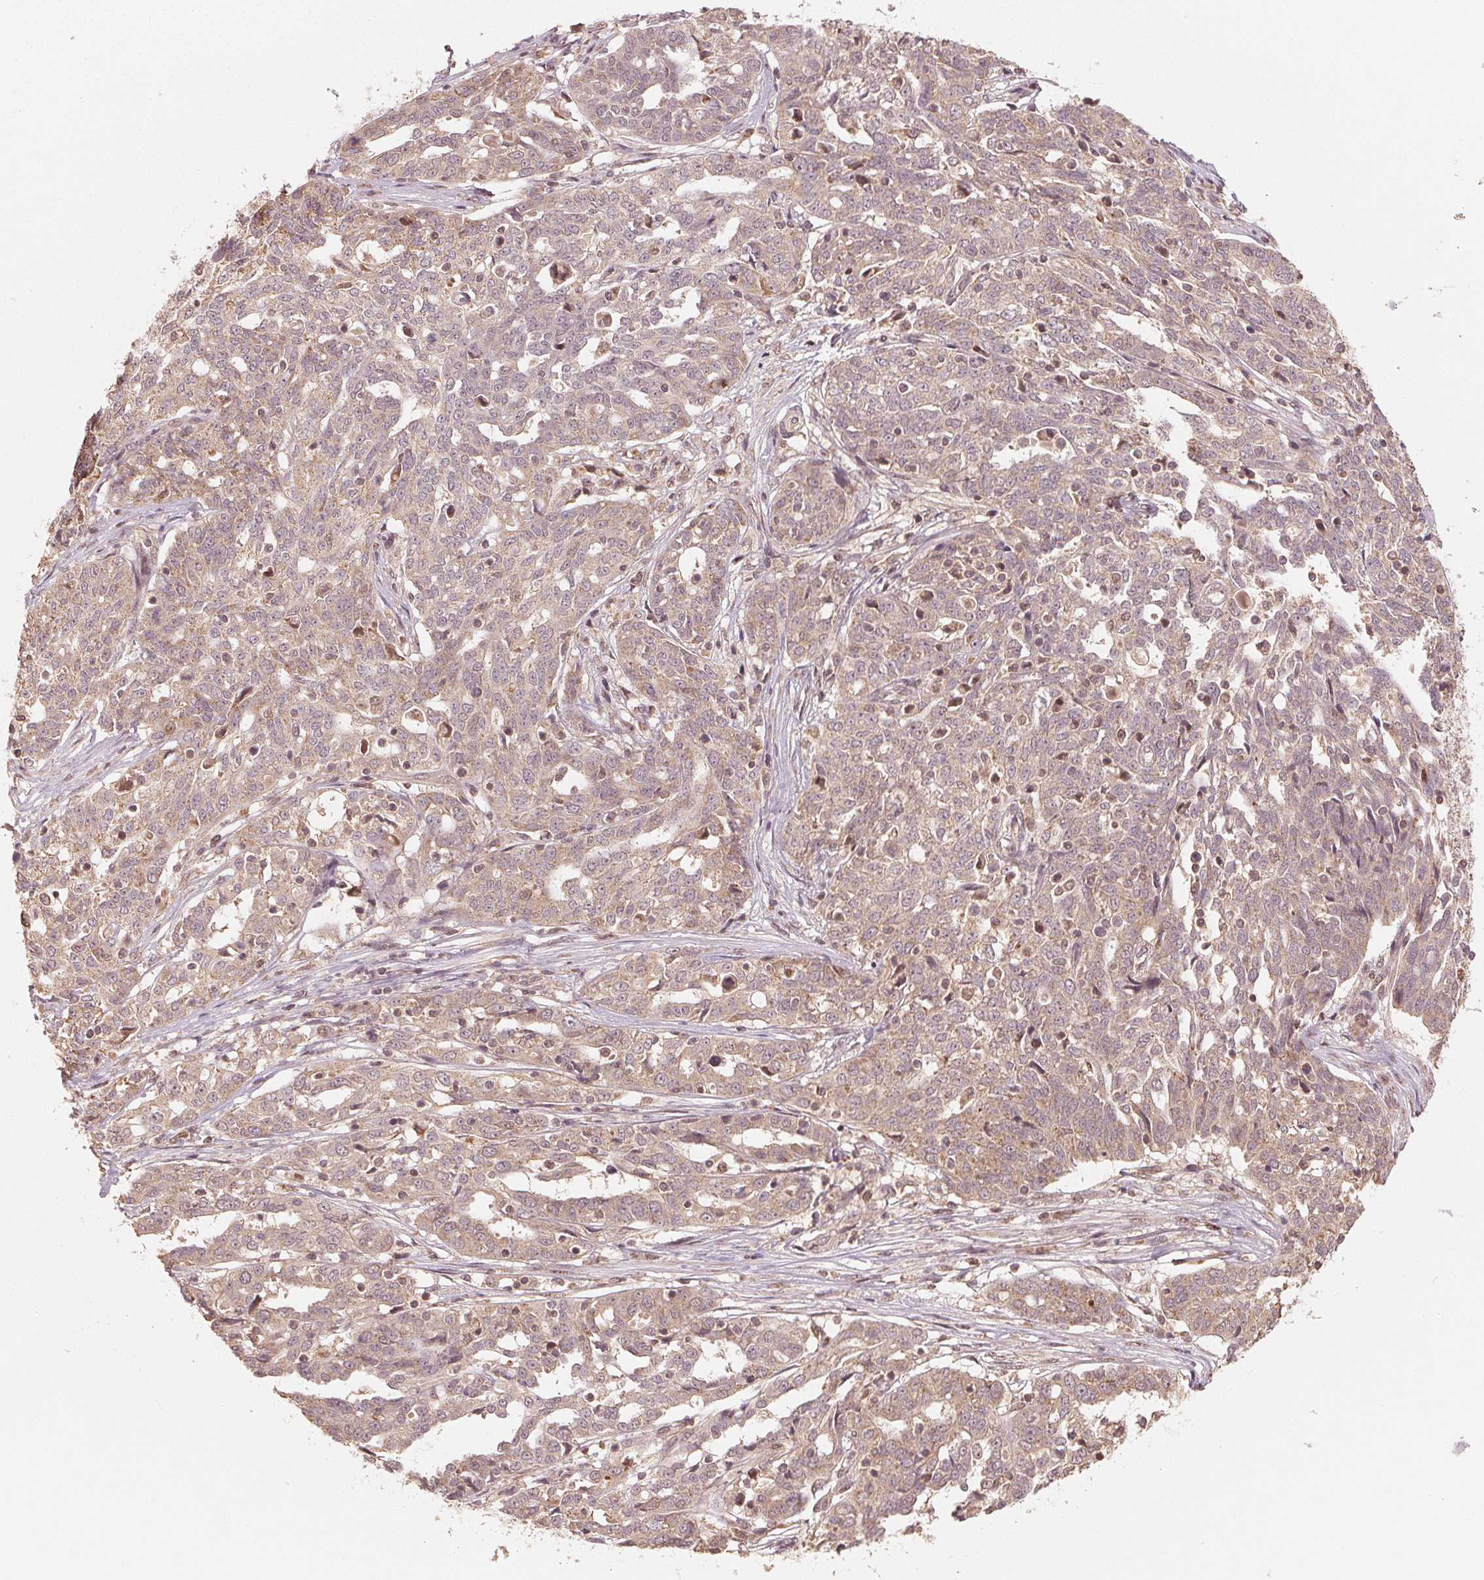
{"staining": {"intensity": "weak", "quantity": ">75%", "location": "cytoplasmic/membranous"}, "tissue": "ovarian cancer", "cell_type": "Tumor cells", "image_type": "cancer", "snomed": [{"axis": "morphology", "description": "Cystadenocarcinoma, serous, NOS"}, {"axis": "topography", "description": "Ovary"}], "caption": "Immunohistochemical staining of human ovarian serous cystadenocarcinoma demonstrates low levels of weak cytoplasmic/membranous expression in about >75% of tumor cells. (Stains: DAB in brown, nuclei in blue, Microscopy: brightfield microscopy at high magnification).", "gene": "C2orf73", "patient": {"sex": "female", "age": 67}}